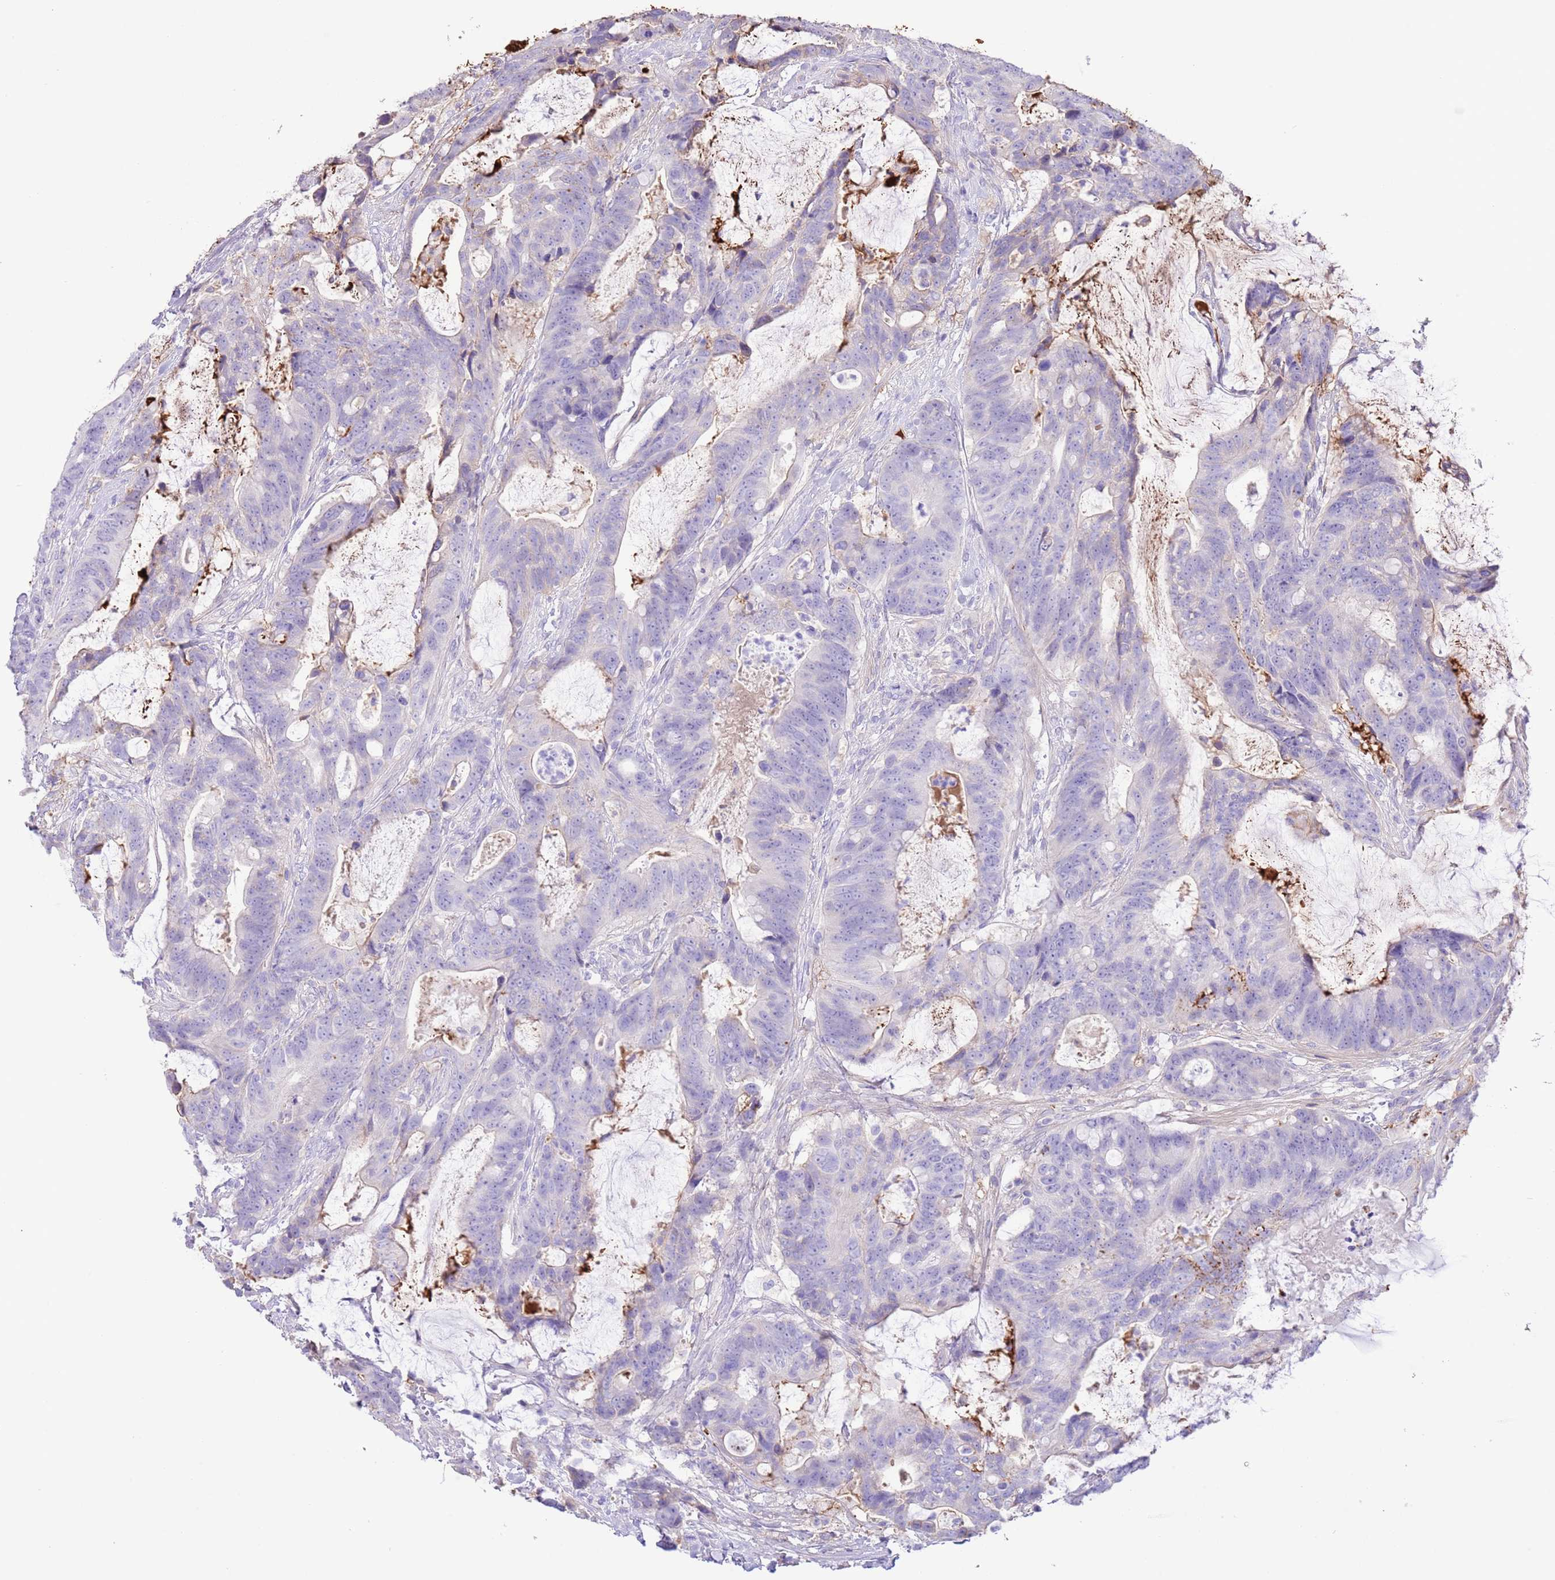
{"staining": {"intensity": "negative", "quantity": "none", "location": "none"}, "tissue": "colorectal cancer", "cell_type": "Tumor cells", "image_type": "cancer", "snomed": [{"axis": "morphology", "description": "Adenocarcinoma, NOS"}, {"axis": "topography", "description": "Colon"}], "caption": "Tumor cells are negative for brown protein staining in colorectal adenocarcinoma.", "gene": "IGF1", "patient": {"sex": "female", "age": 82}}